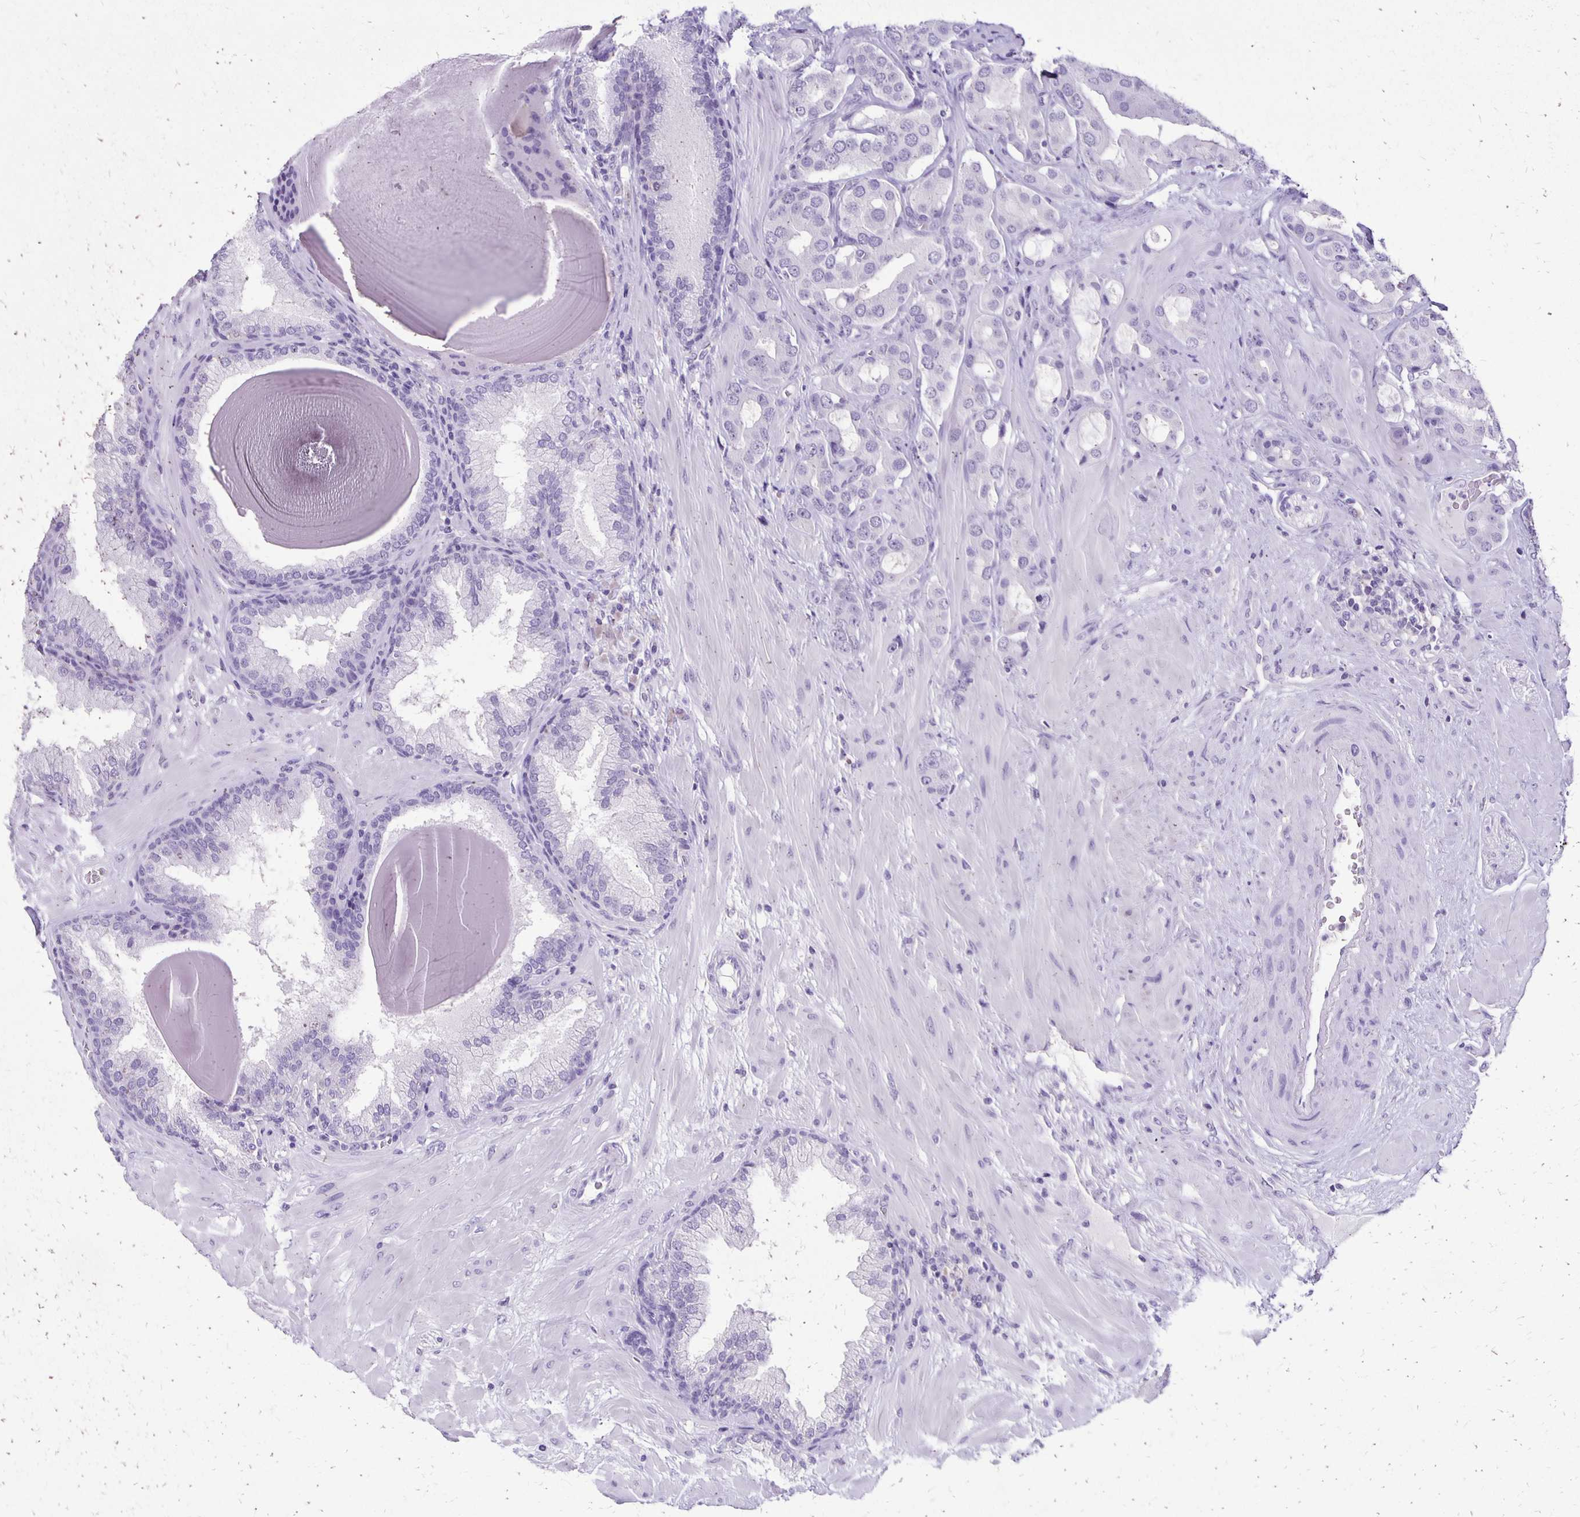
{"staining": {"intensity": "negative", "quantity": "none", "location": "none"}, "tissue": "prostate cancer", "cell_type": "Tumor cells", "image_type": "cancer", "snomed": [{"axis": "morphology", "description": "Adenocarcinoma, Low grade"}, {"axis": "topography", "description": "Prostate"}], "caption": "Immunohistochemistry of prostate adenocarcinoma (low-grade) reveals no expression in tumor cells.", "gene": "ANKRD45", "patient": {"sex": "male", "age": 57}}